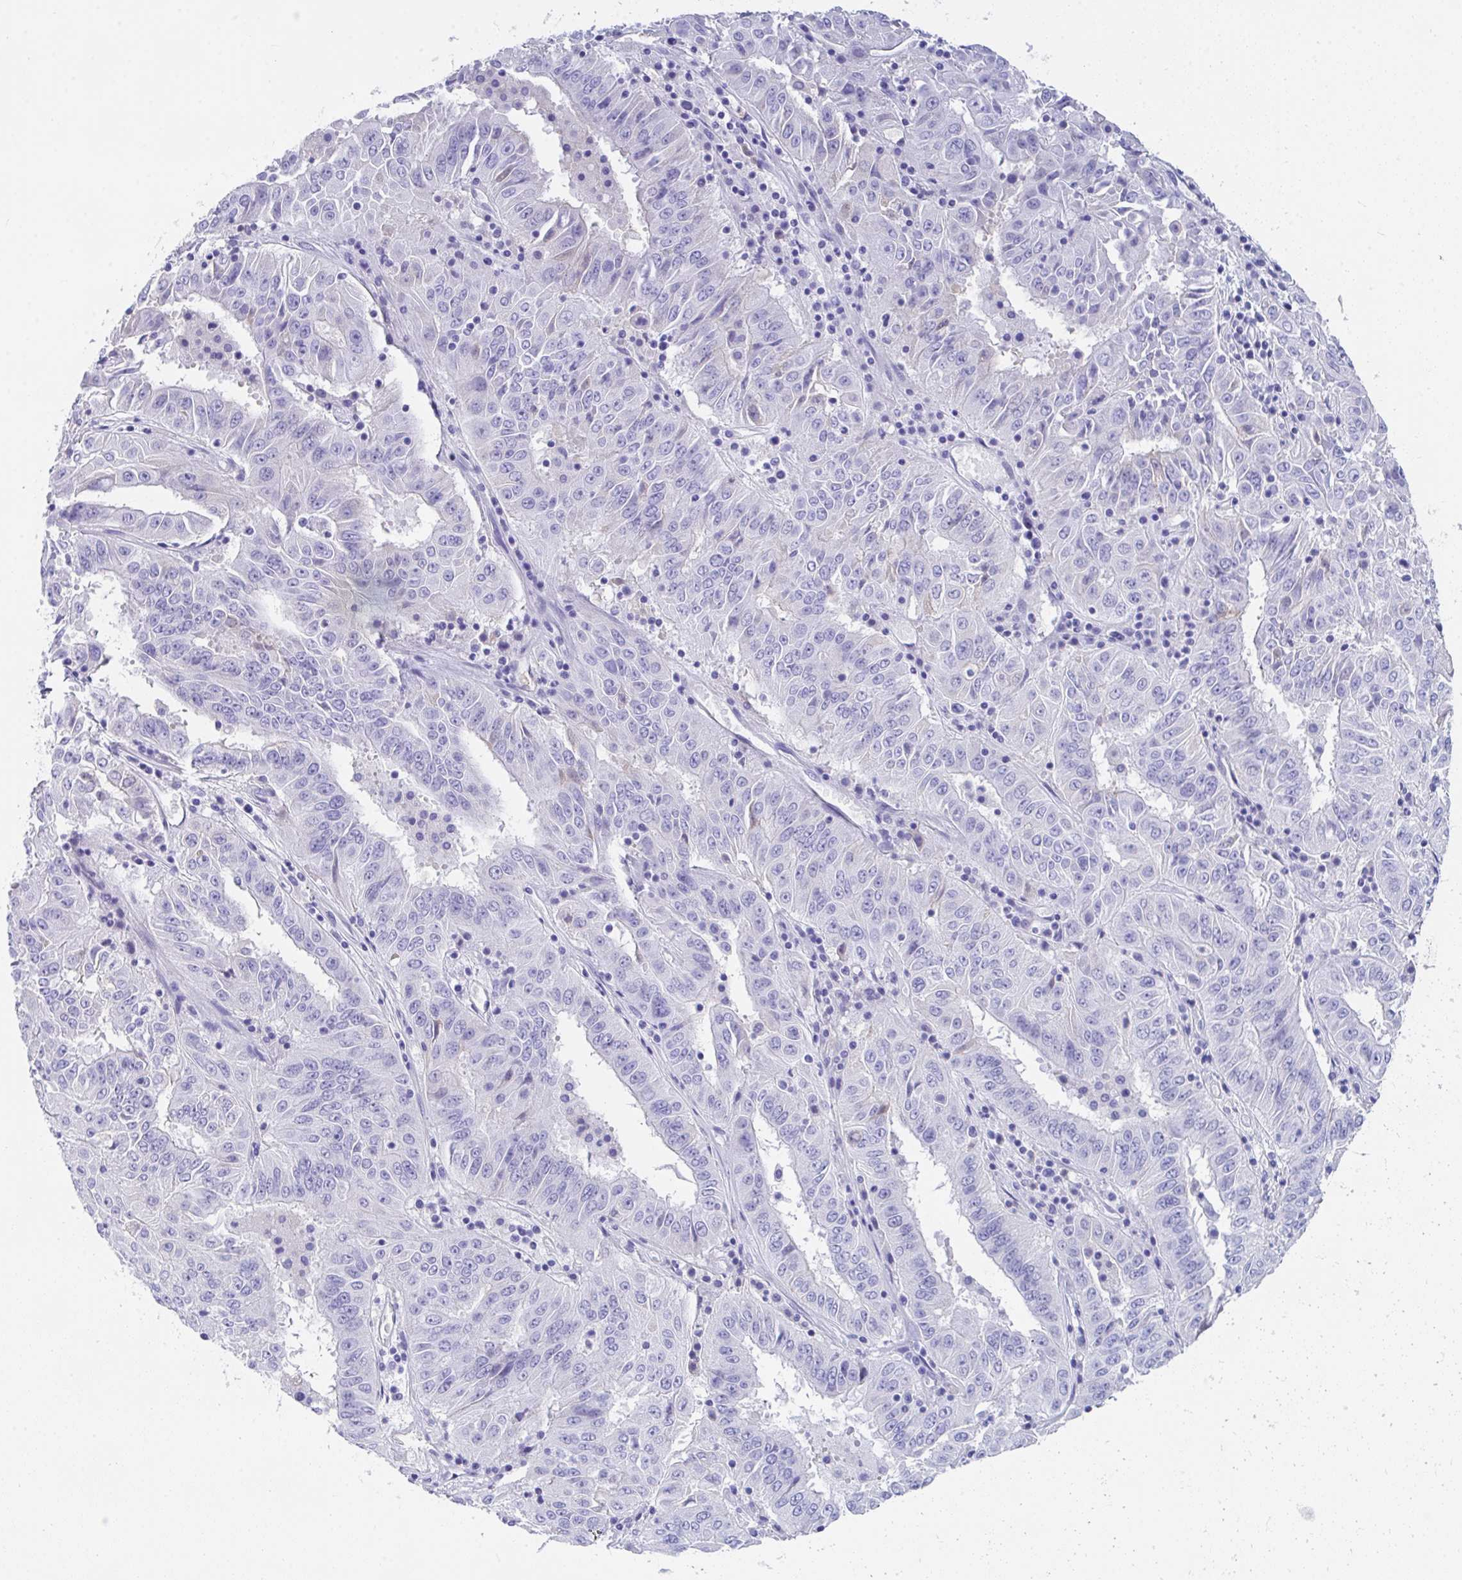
{"staining": {"intensity": "negative", "quantity": "none", "location": "none"}, "tissue": "pancreatic cancer", "cell_type": "Tumor cells", "image_type": "cancer", "snomed": [{"axis": "morphology", "description": "Adenocarcinoma, NOS"}, {"axis": "topography", "description": "Pancreas"}], "caption": "Tumor cells show no significant staining in pancreatic adenocarcinoma.", "gene": "COA5", "patient": {"sex": "male", "age": 63}}